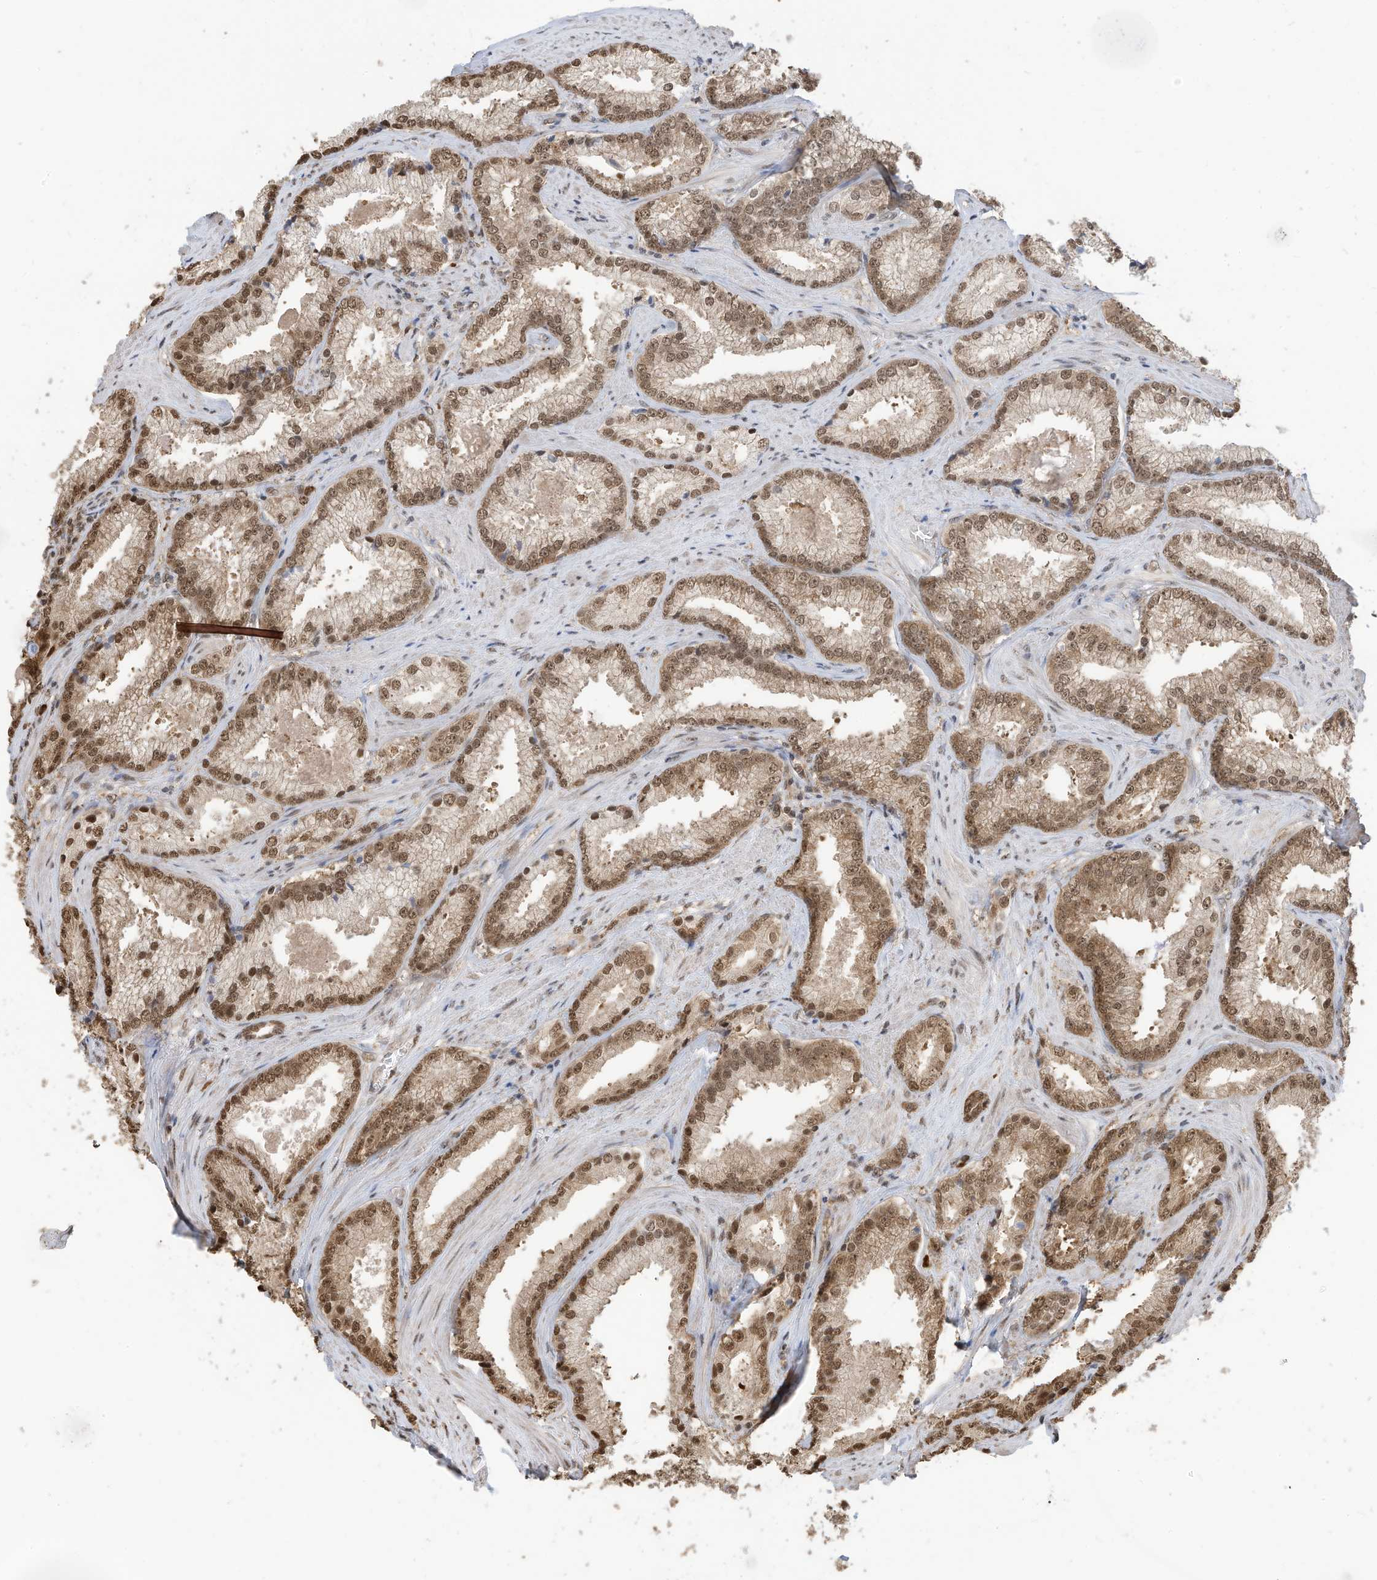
{"staining": {"intensity": "moderate", "quantity": ">75%", "location": "nuclear"}, "tissue": "prostate cancer", "cell_type": "Tumor cells", "image_type": "cancer", "snomed": [{"axis": "morphology", "description": "Adenocarcinoma, High grade"}, {"axis": "topography", "description": "Prostate"}], "caption": "Tumor cells demonstrate moderate nuclear expression in approximately >75% of cells in prostate high-grade adenocarcinoma.", "gene": "ZNF195", "patient": {"sex": "male", "age": 66}}